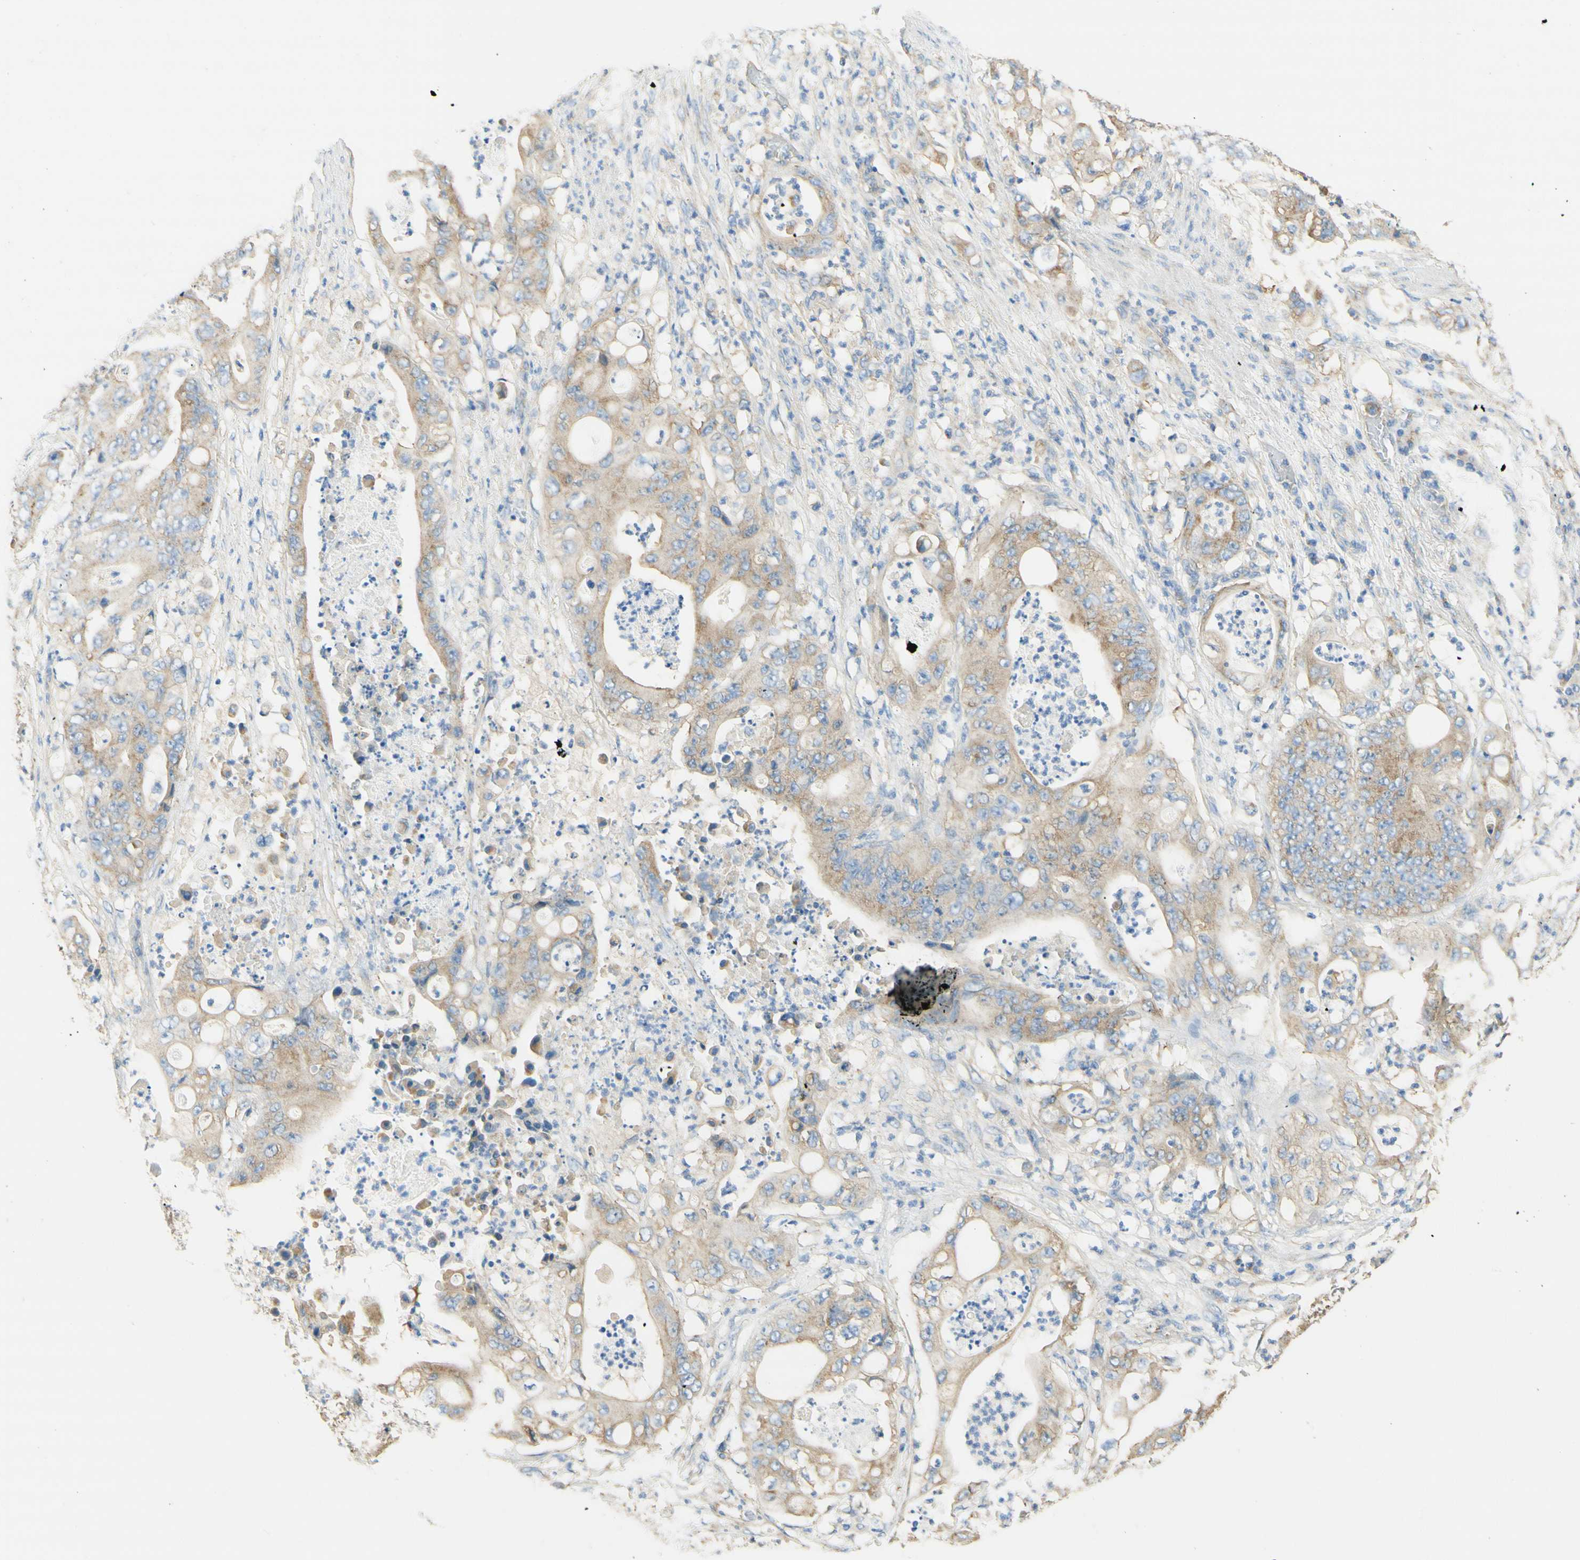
{"staining": {"intensity": "weak", "quantity": ">75%", "location": "cytoplasmic/membranous"}, "tissue": "stomach cancer", "cell_type": "Tumor cells", "image_type": "cancer", "snomed": [{"axis": "morphology", "description": "Adenocarcinoma, NOS"}, {"axis": "topography", "description": "Stomach"}], "caption": "The micrograph demonstrates staining of stomach cancer, revealing weak cytoplasmic/membranous protein staining (brown color) within tumor cells.", "gene": "CLTC", "patient": {"sex": "female", "age": 73}}